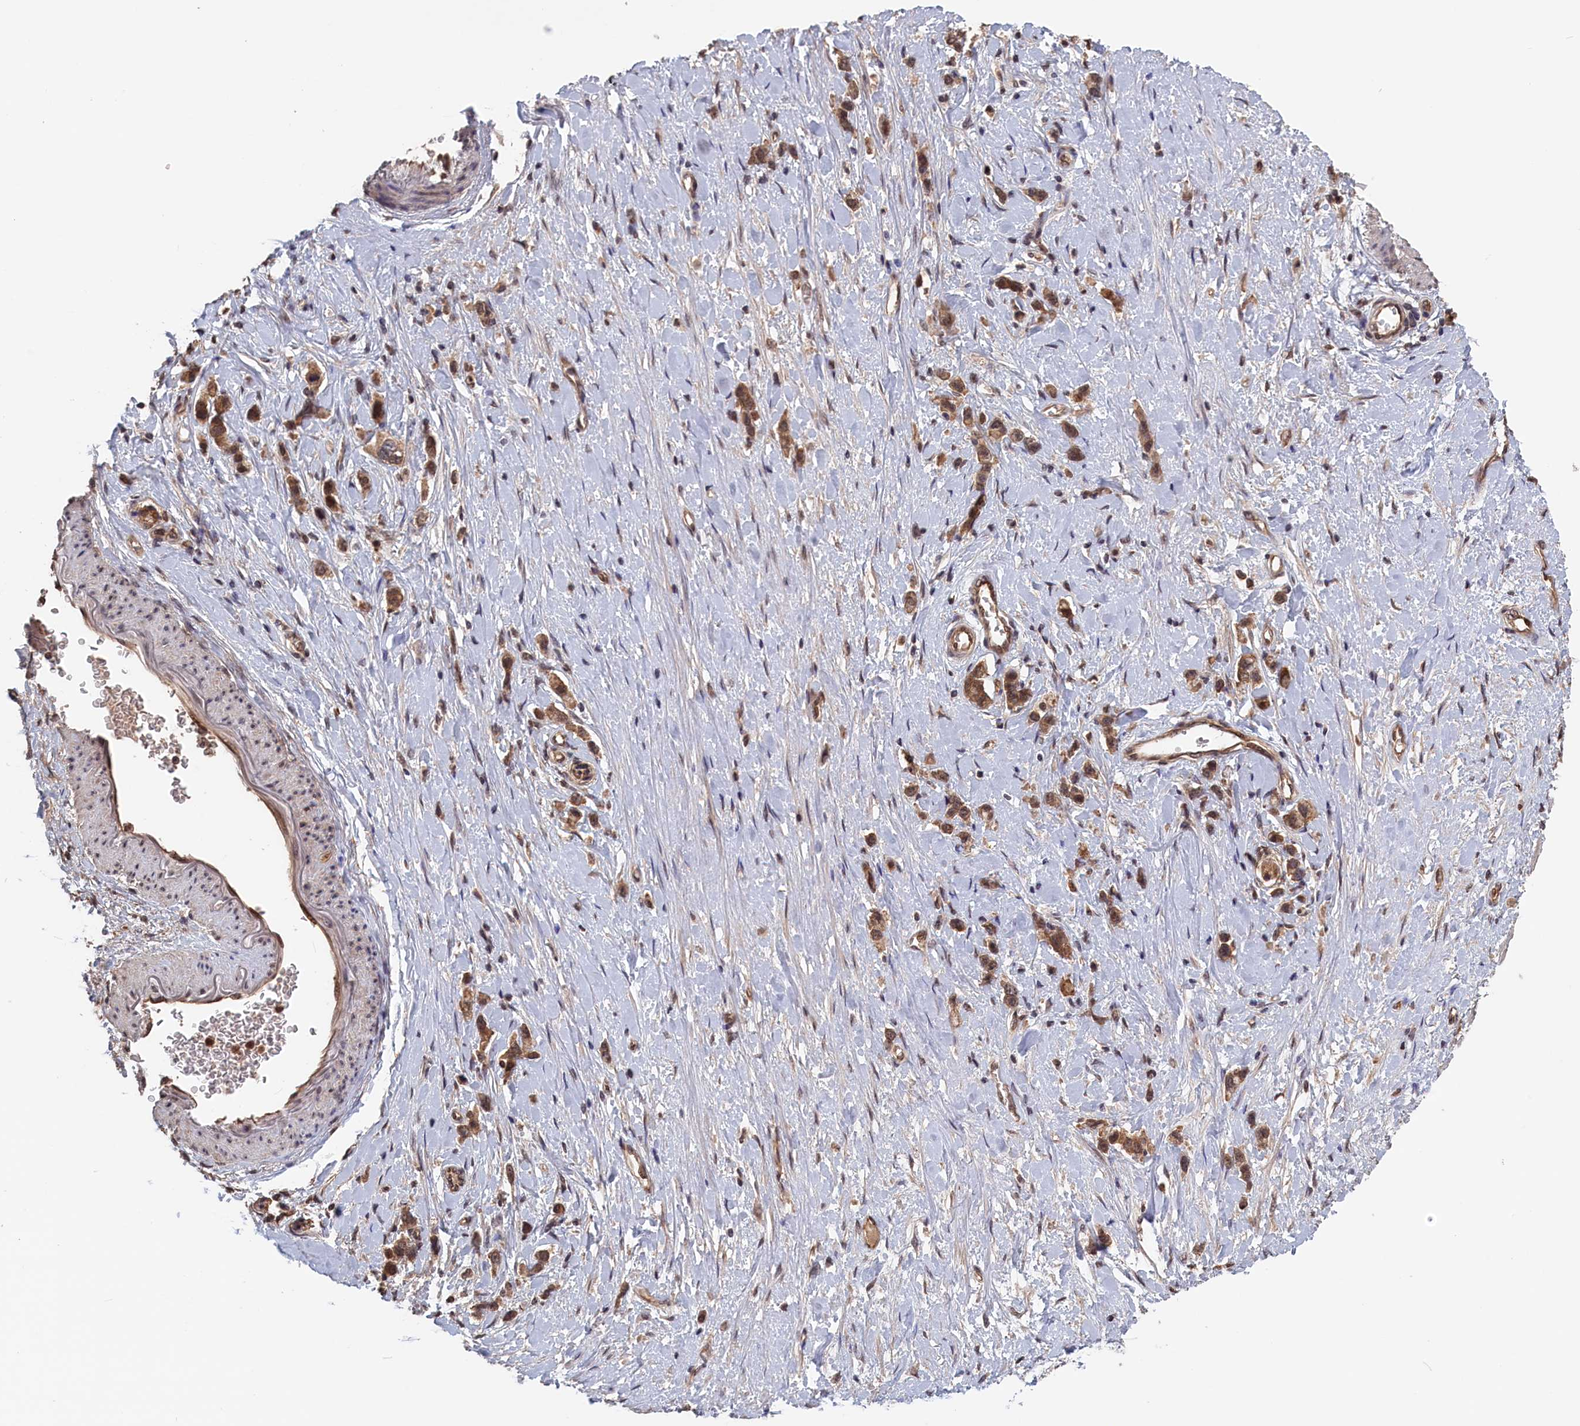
{"staining": {"intensity": "moderate", "quantity": ">75%", "location": "cytoplasmic/membranous,nuclear"}, "tissue": "stomach cancer", "cell_type": "Tumor cells", "image_type": "cancer", "snomed": [{"axis": "morphology", "description": "Adenocarcinoma, NOS"}, {"axis": "topography", "description": "Stomach"}], "caption": "Protein staining displays moderate cytoplasmic/membranous and nuclear staining in about >75% of tumor cells in stomach adenocarcinoma.", "gene": "PLP2", "patient": {"sex": "female", "age": 65}}